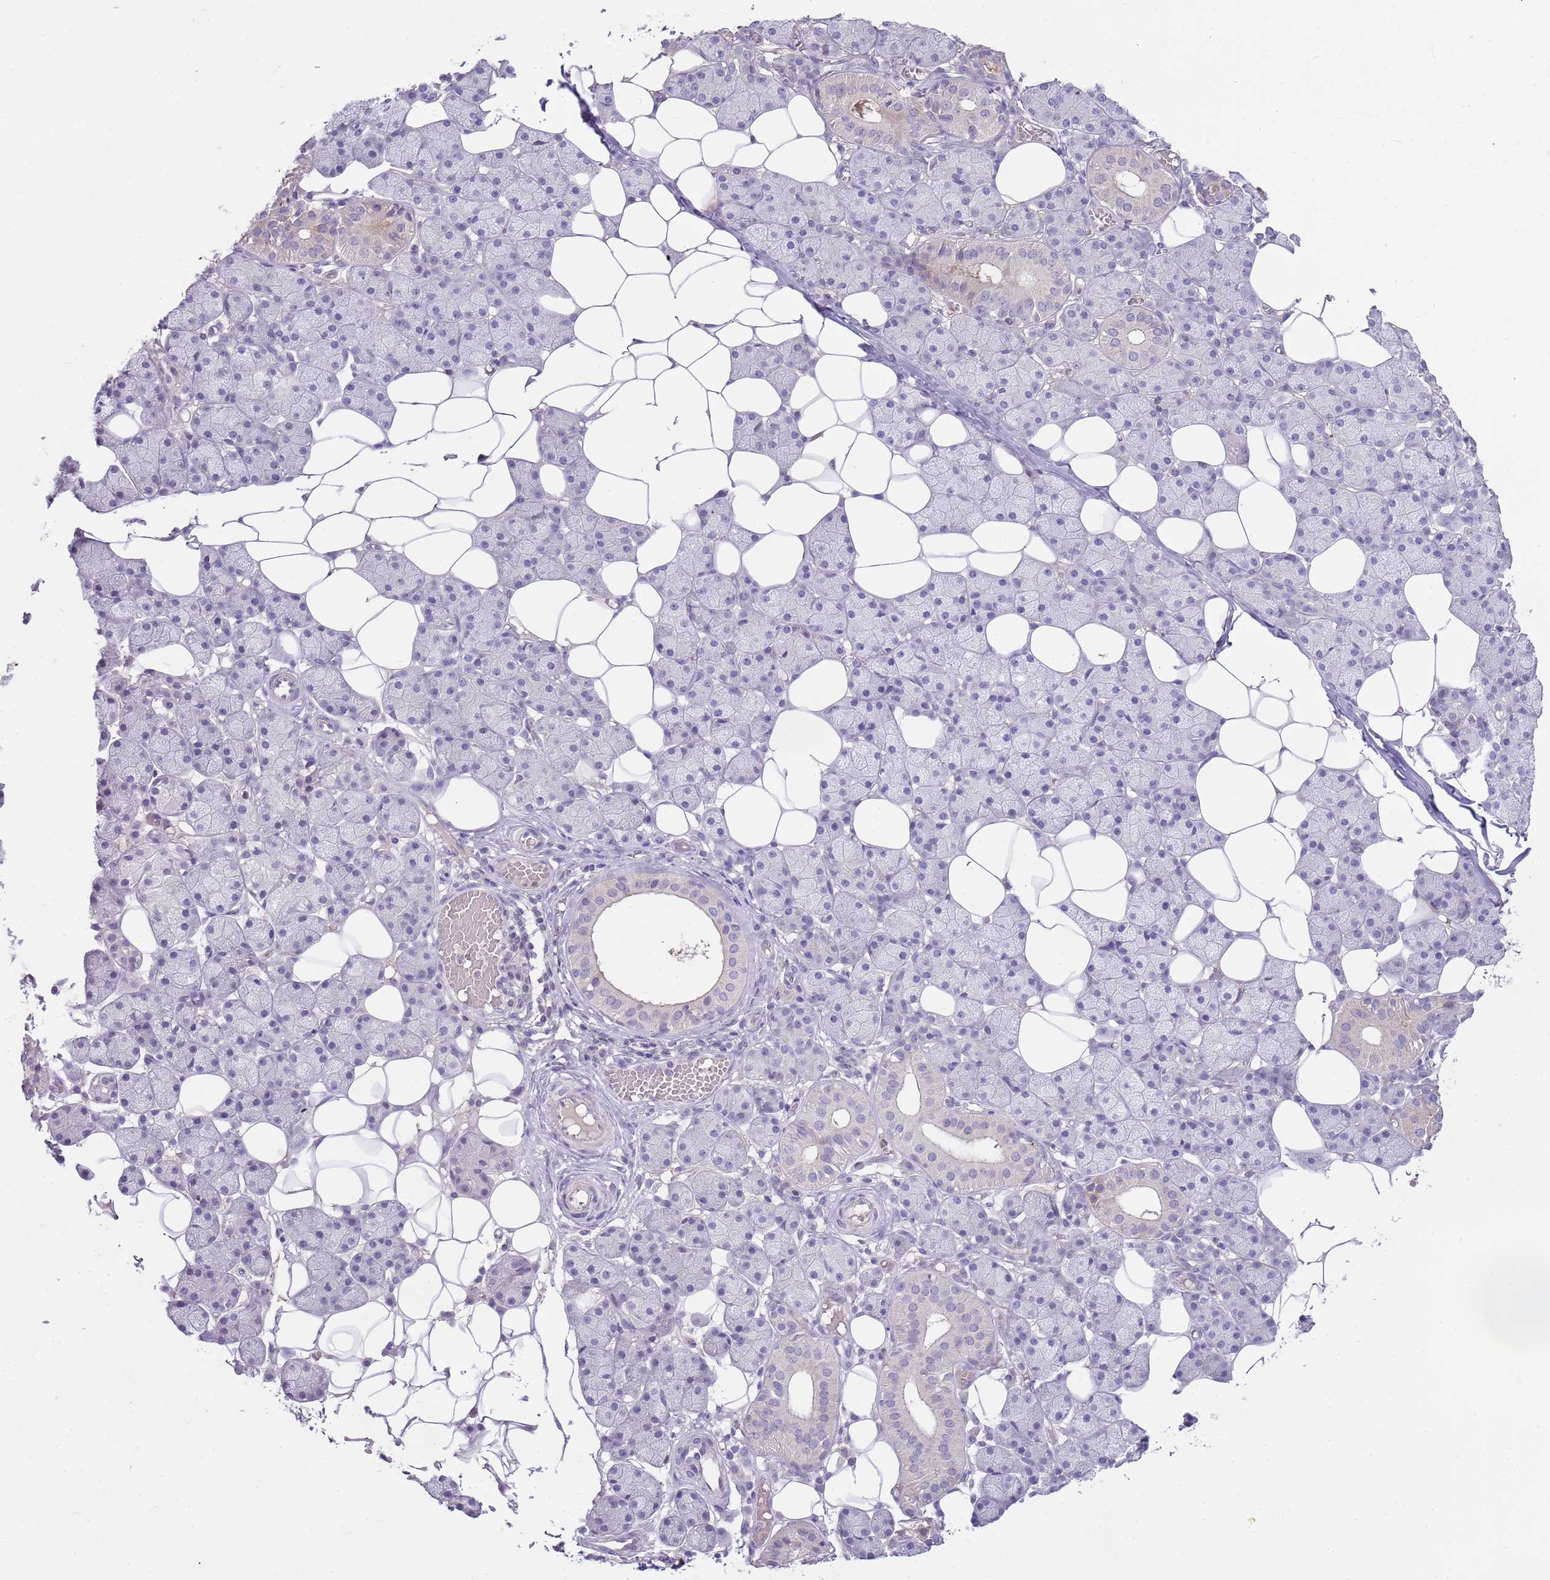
{"staining": {"intensity": "negative", "quantity": "none", "location": "none"}, "tissue": "salivary gland", "cell_type": "Glandular cells", "image_type": "normal", "snomed": [{"axis": "morphology", "description": "Normal tissue, NOS"}, {"axis": "topography", "description": "Salivary gland"}], "caption": "Immunohistochemistry image of normal salivary gland: salivary gland stained with DAB (3,3'-diaminobenzidine) reveals no significant protein positivity in glandular cells.", "gene": "ARHGAP5", "patient": {"sex": "female", "age": 33}}